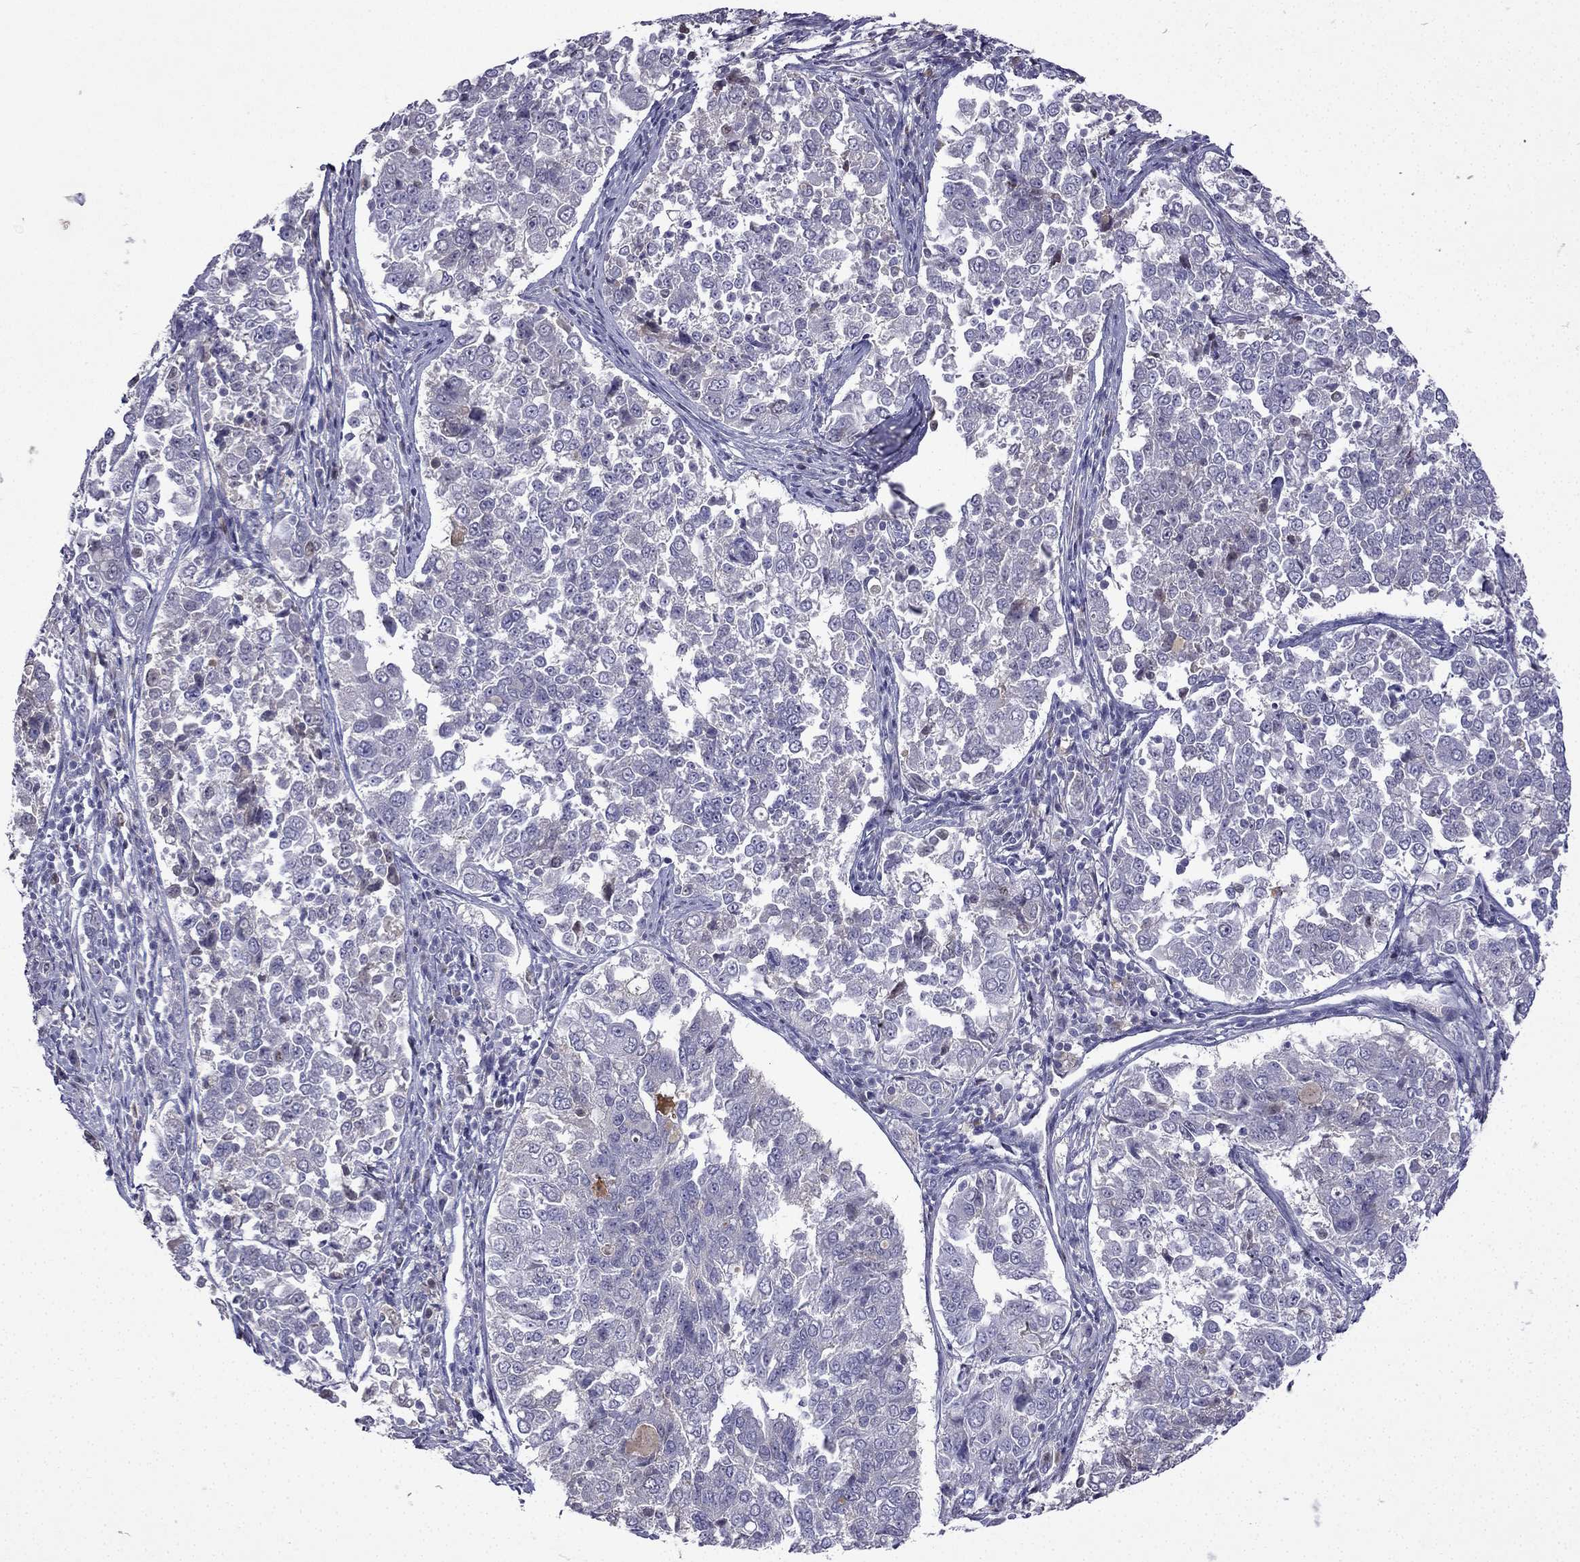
{"staining": {"intensity": "negative", "quantity": "none", "location": "none"}, "tissue": "endometrial cancer", "cell_type": "Tumor cells", "image_type": "cancer", "snomed": [{"axis": "morphology", "description": "Adenocarcinoma, NOS"}, {"axis": "topography", "description": "Endometrium"}], "caption": "IHC photomicrograph of adenocarcinoma (endometrial) stained for a protein (brown), which exhibits no staining in tumor cells. Nuclei are stained in blue.", "gene": "UHRF1", "patient": {"sex": "female", "age": 43}}